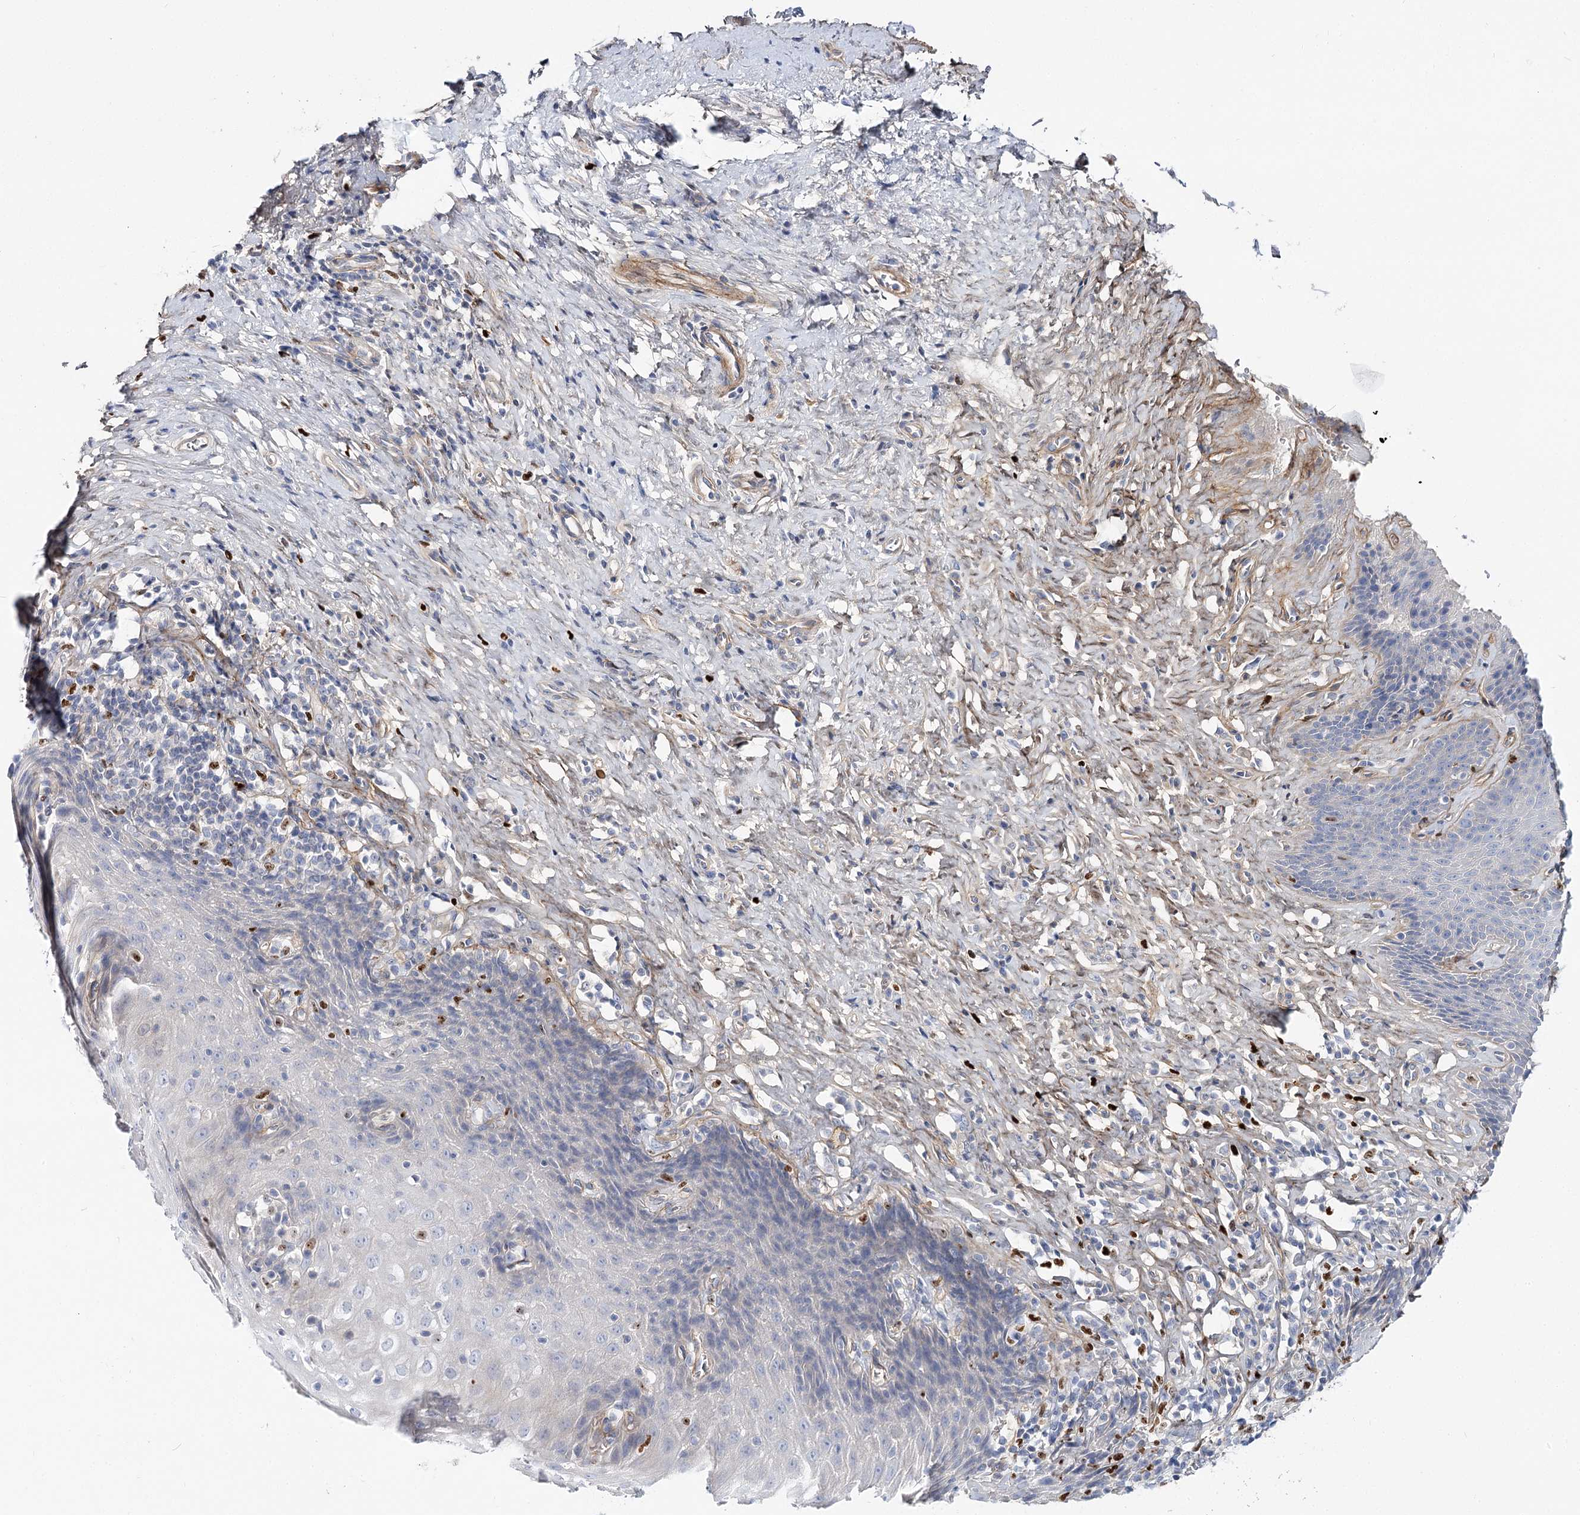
{"staining": {"intensity": "negative", "quantity": "none", "location": "none"}, "tissue": "esophagus", "cell_type": "Squamous epithelial cells", "image_type": "normal", "snomed": [{"axis": "morphology", "description": "Normal tissue, NOS"}, {"axis": "topography", "description": "Esophagus"}], "caption": "DAB immunohistochemical staining of normal esophagus exhibits no significant staining in squamous epithelial cells.", "gene": "C11orf52", "patient": {"sex": "female", "age": 61}}